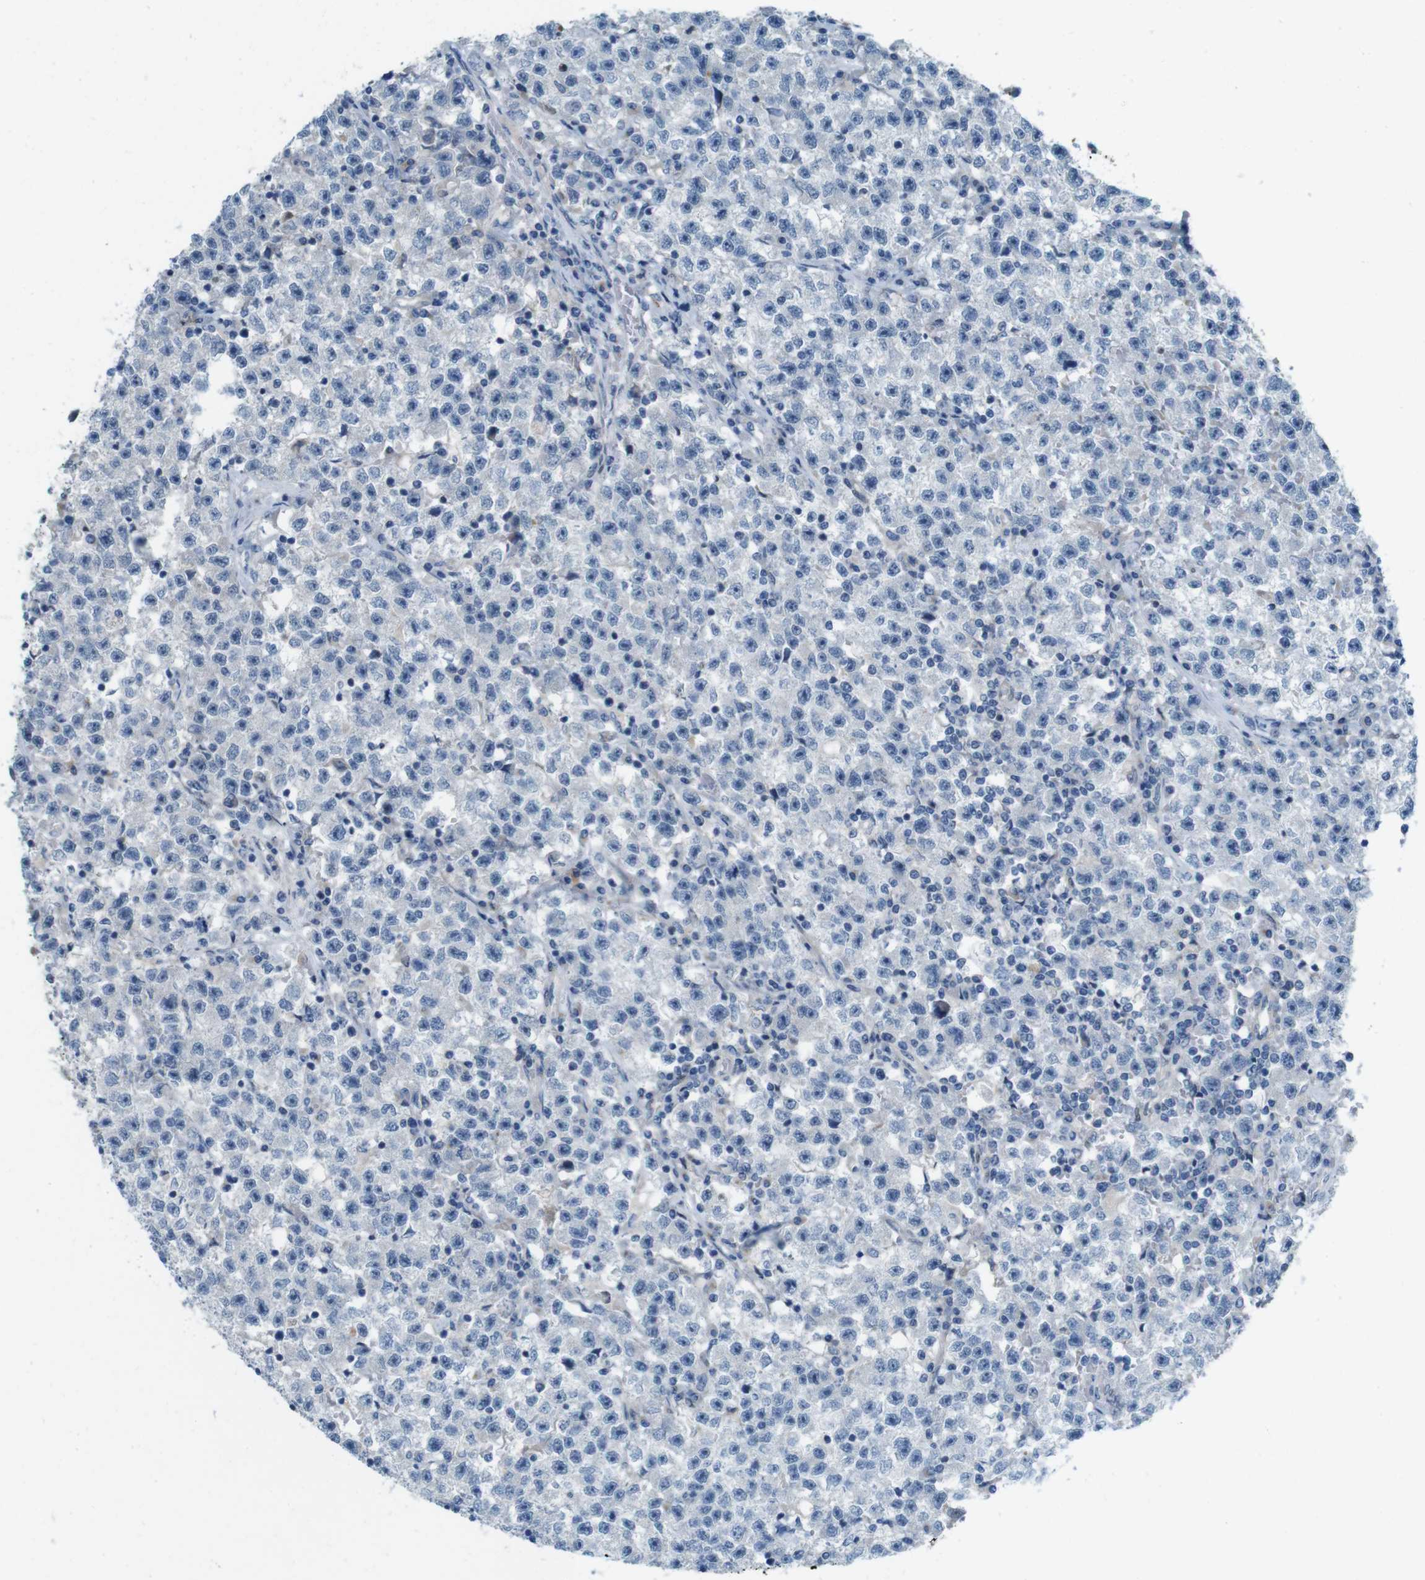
{"staining": {"intensity": "negative", "quantity": "none", "location": "none"}, "tissue": "testis cancer", "cell_type": "Tumor cells", "image_type": "cancer", "snomed": [{"axis": "morphology", "description": "Seminoma, NOS"}, {"axis": "topography", "description": "Testis"}], "caption": "High power microscopy micrograph of an IHC histopathology image of testis cancer, revealing no significant staining in tumor cells. (DAB (3,3'-diaminobenzidine) immunohistochemistry with hematoxylin counter stain).", "gene": "SKI", "patient": {"sex": "male", "age": 22}}